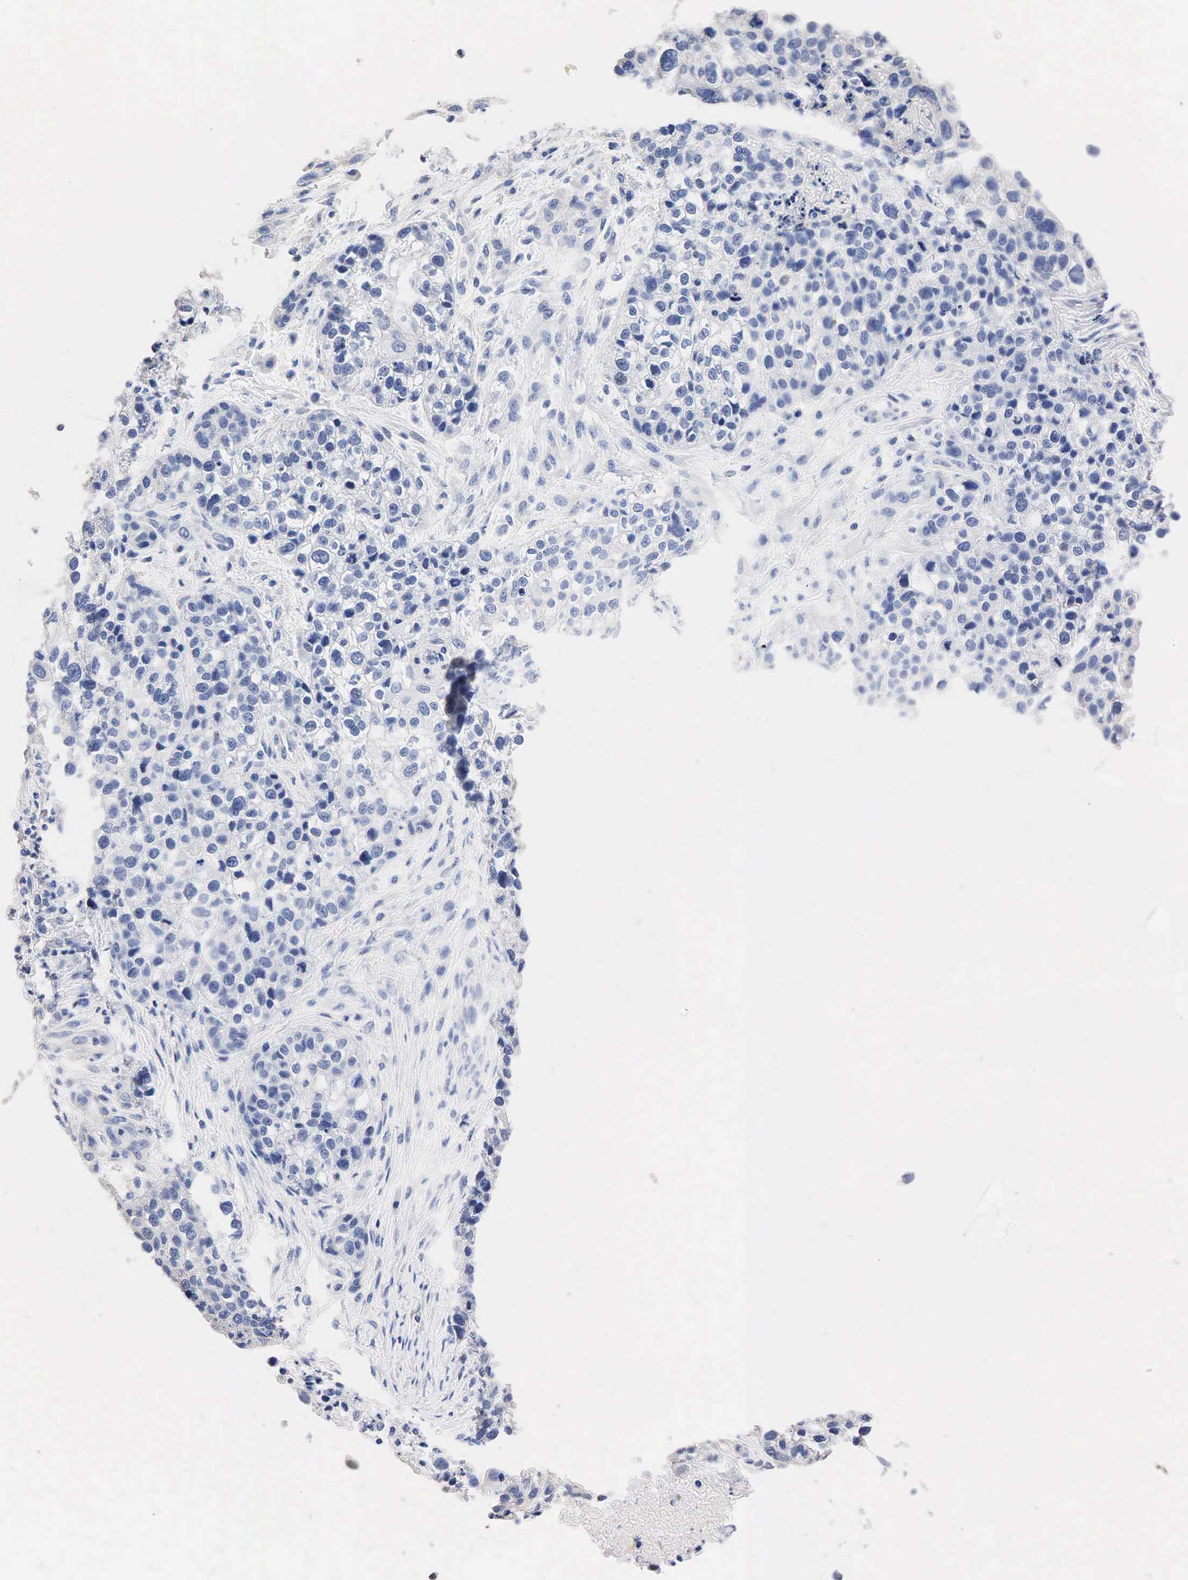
{"staining": {"intensity": "negative", "quantity": "none", "location": "none"}, "tissue": "lung cancer", "cell_type": "Tumor cells", "image_type": "cancer", "snomed": [{"axis": "morphology", "description": "Squamous cell carcinoma, NOS"}, {"axis": "topography", "description": "Lymph node"}, {"axis": "topography", "description": "Lung"}], "caption": "Immunohistochemical staining of lung cancer demonstrates no significant expression in tumor cells. Nuclei are stained in blue.", "gene": "SST", "patient": {"sex": "male", "age": 74}}